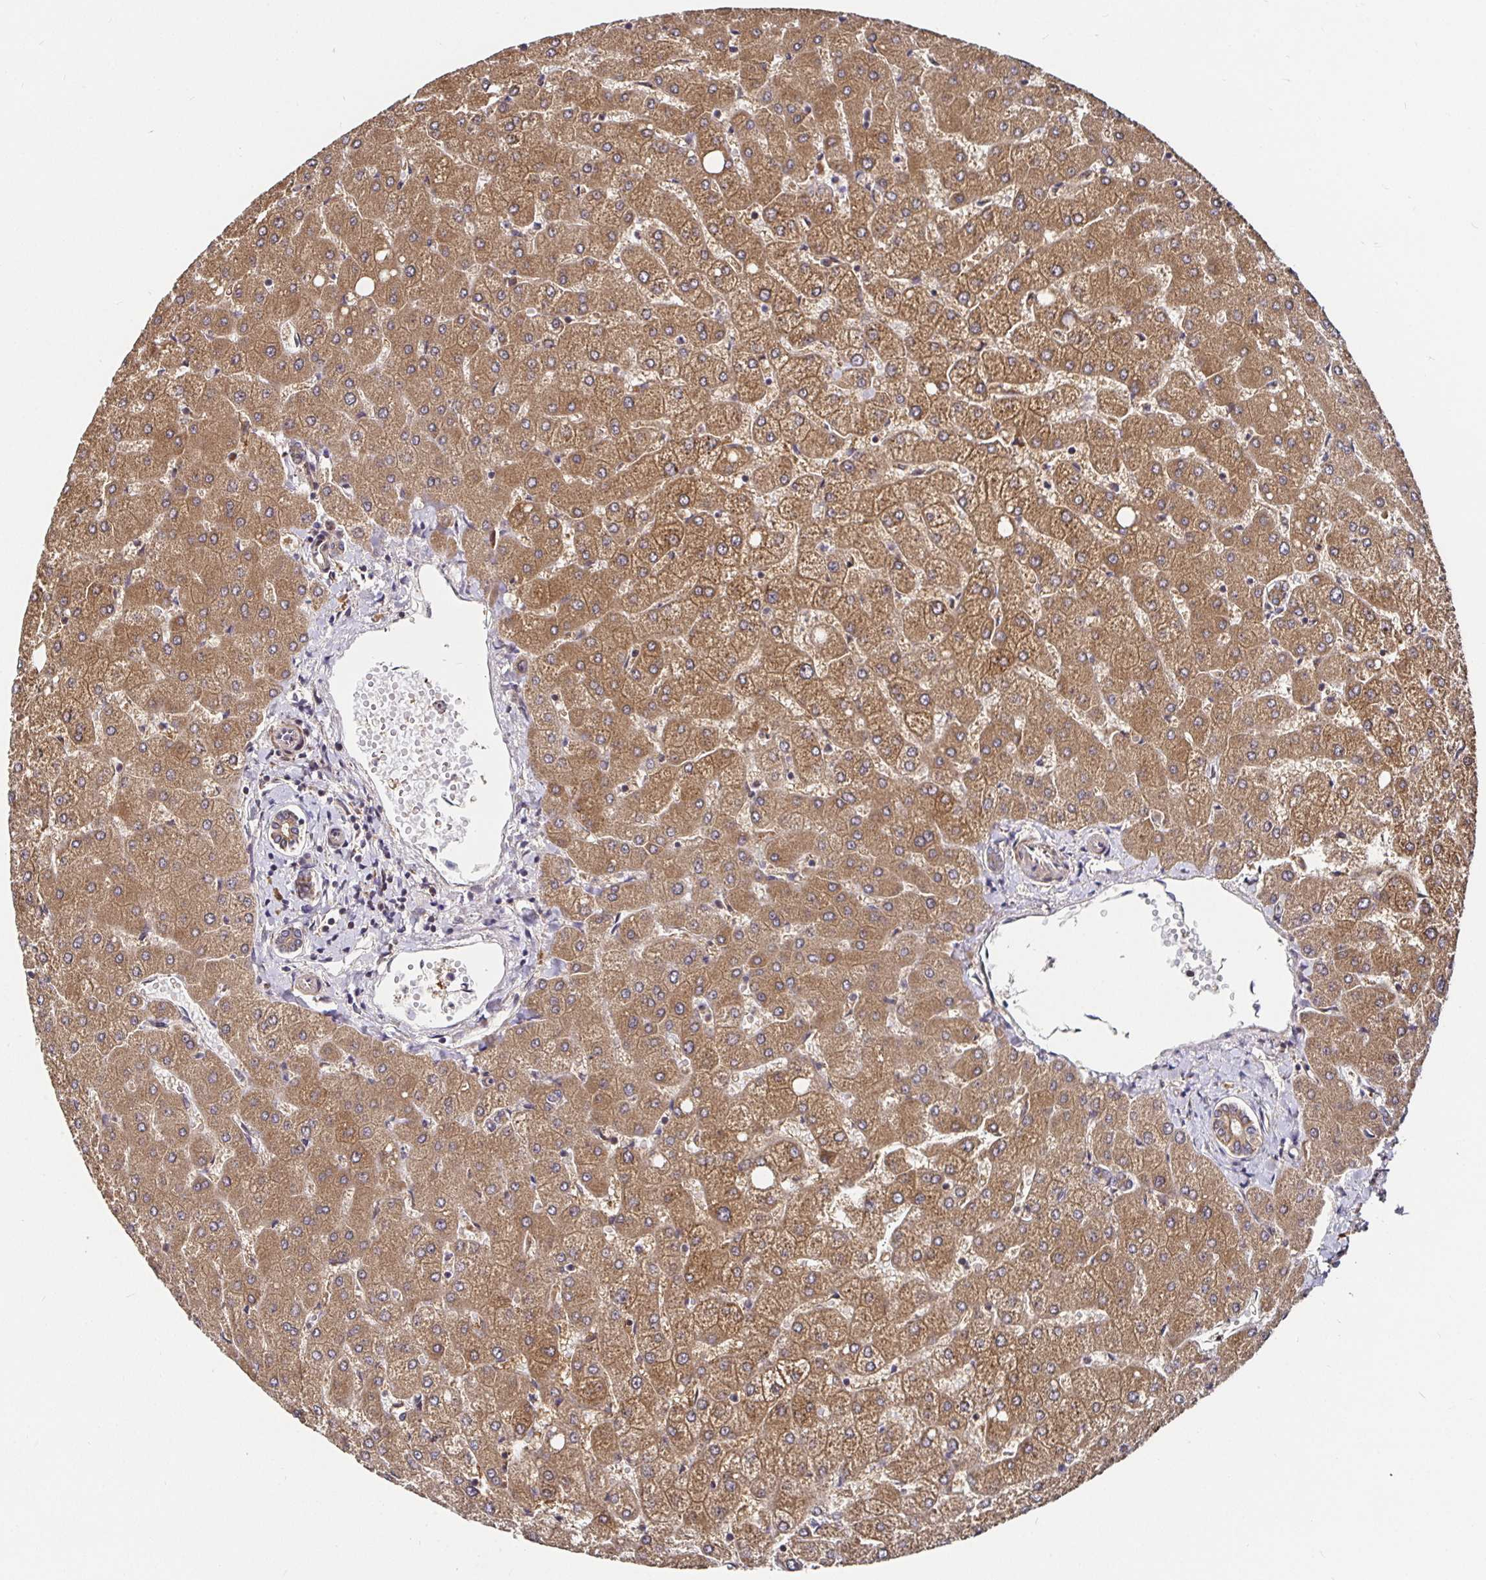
{"staining": {"intensity": "moderate", "quantity": ">75%", "location": "cytoplasmic/membranous"}, "tissue": "liver", "cell_type": "Cholangiocytes", "image_type": "normal", "snomed": [{"axis": "morphology", "description": "Normal tissue, NOS"}, {"axis": "topography", "description": "Liver"}], "caption": "Liver stained for a protein reveals moderate cytoplasmic/membranous positivity in cholangiocytes. Using DAB (brown) and hematoxylin (blue) stains, captured at high magnification using brightfield microscopy.", "gene": "MLST8", "patient": {"sex": "female", "age": 54}}